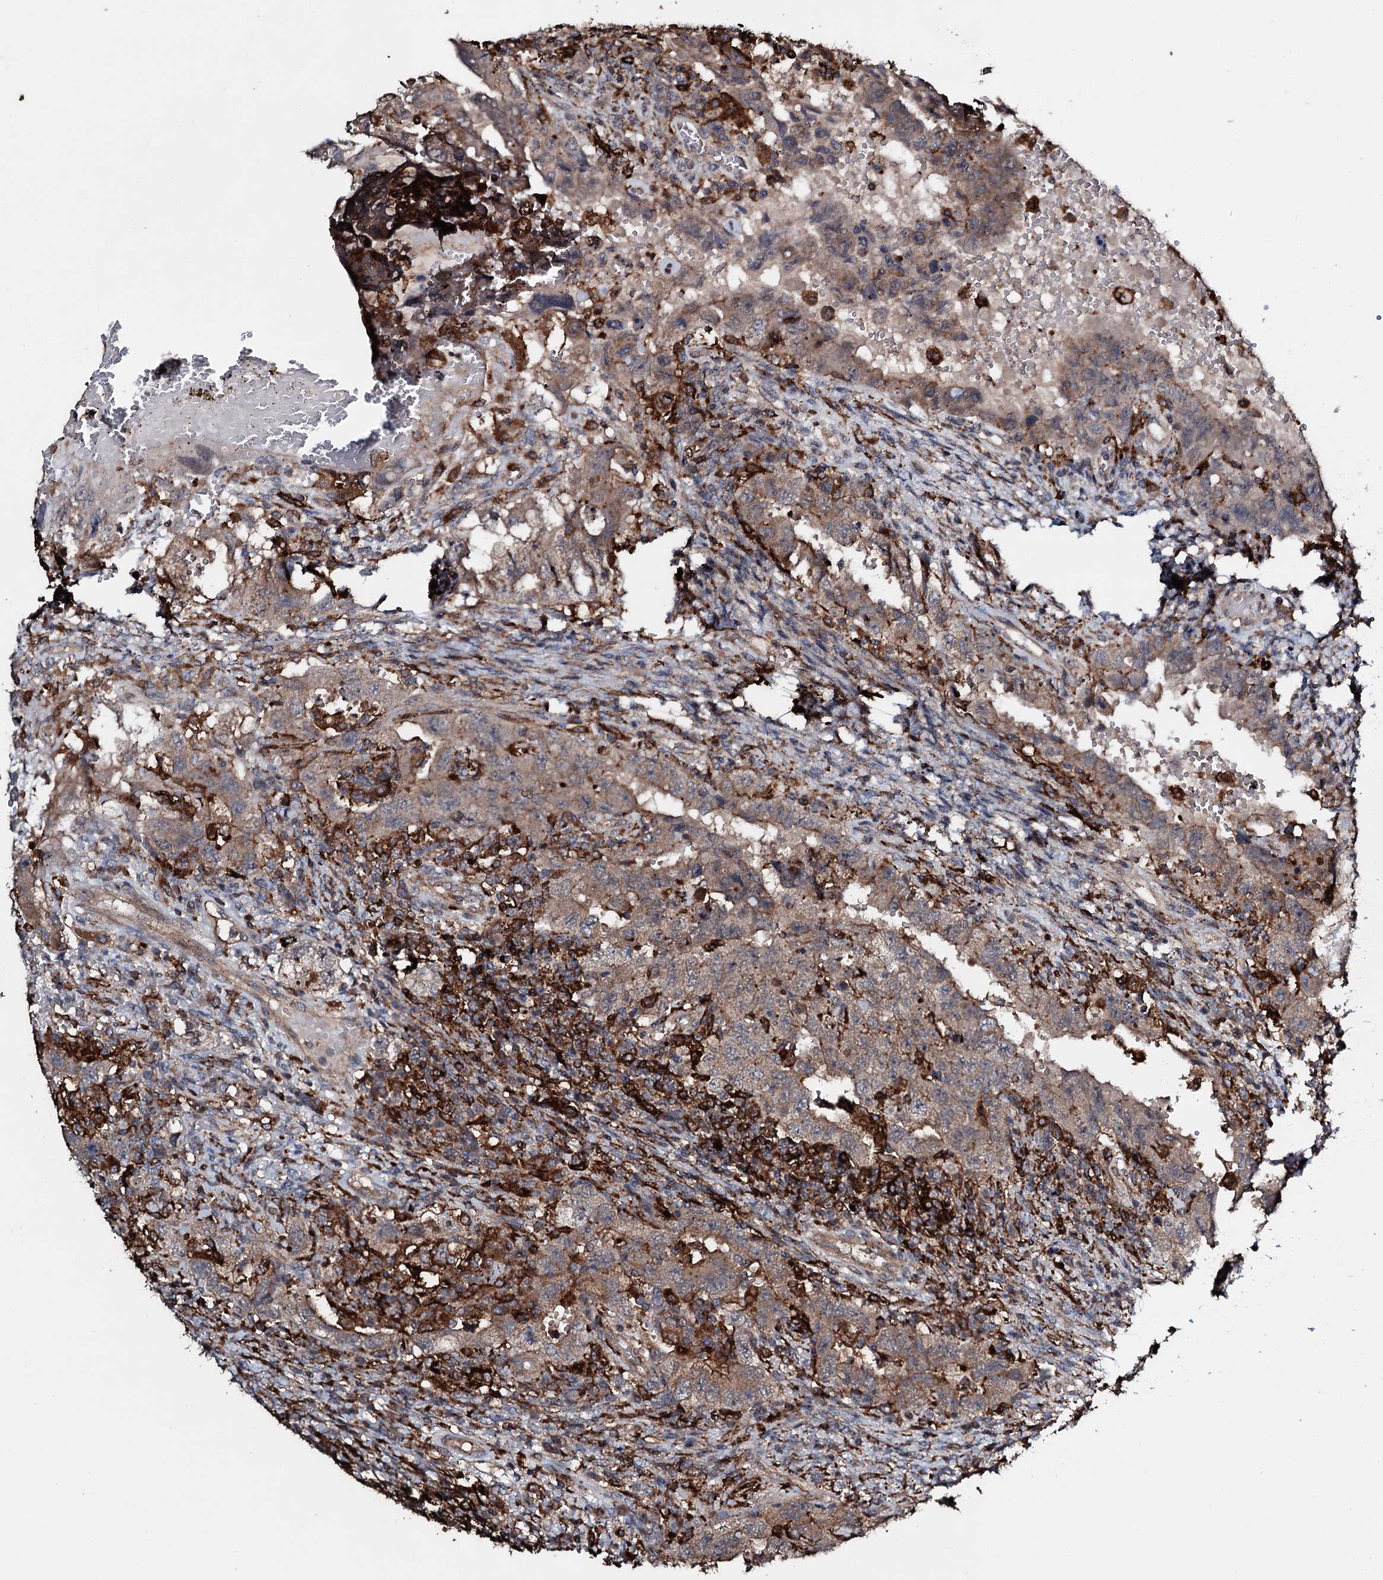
{"staining": {"intensity": "weak", "quantity": ">75%", "location": "cytoplasmic/membranous"}, "tissue": "testis cancer", "cell_type": "Tumor cells", "image_type": "cancer", "snomed": [{"axis": "morphology", "description": "Carcinoma, Embryonal, NOS"}, {"axis": "topography", "description": "Testis"}], "caption": "Immunohistochemical staining of human testis embryonal carcinoma demonstrates low levels of weak cytoplasmic/membranous protein staining in approximately >75% of tumor cells. Nuclei are stained in blue.", "gene": "TPGS2", "patient": {"sex": "male", "age": 26}}